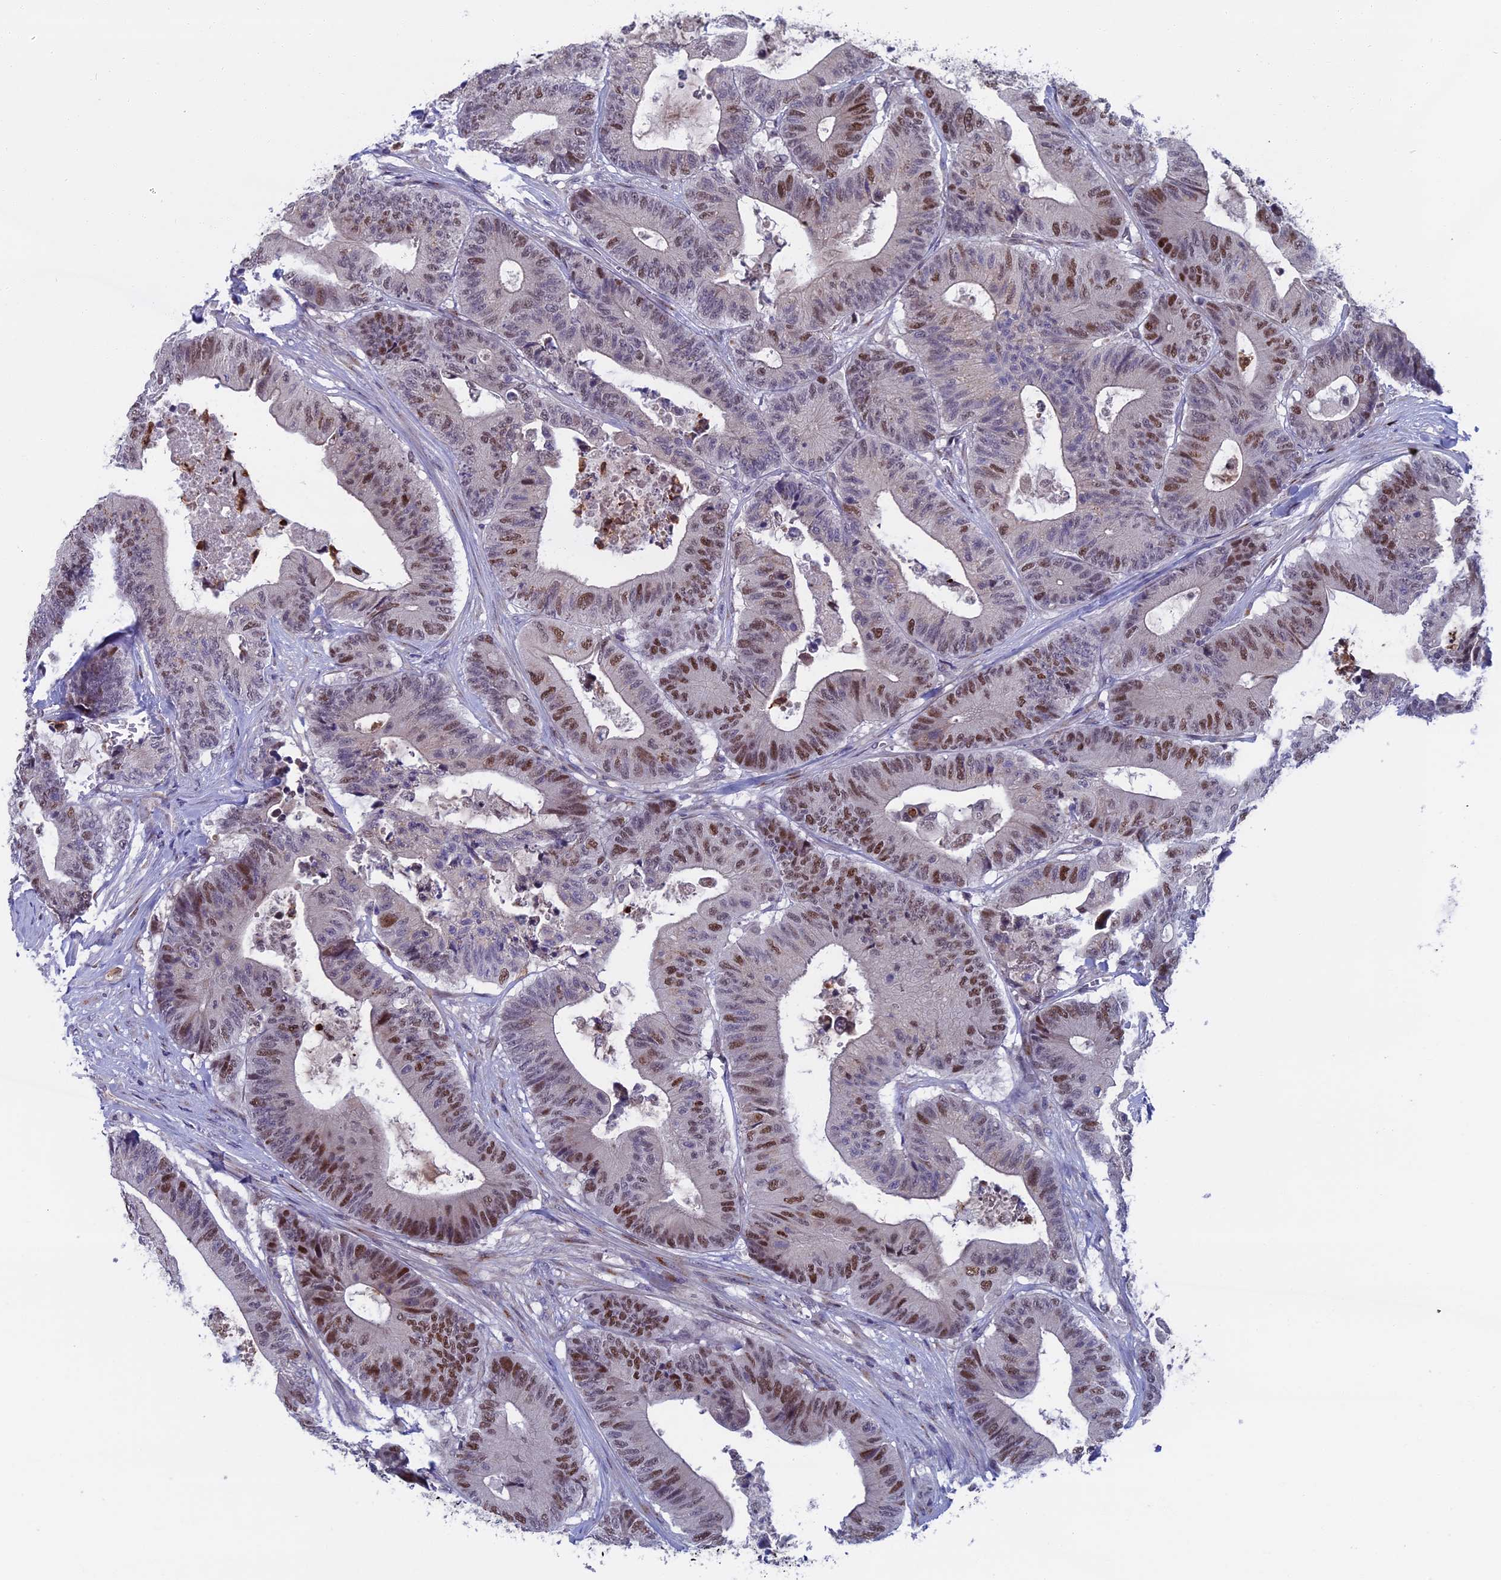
{"staining": {"intensity": "moderate", "quantity": "25%-75%", "location": "nuclear"}, "tissue": "colorectal cancer", "cell_type": "Tumor cells", "image_type": "cancer", "snomed": [{"axis": "morphology", "description": "Adenocarcinoma, NOS"}, {"axis": "topography", "description": "Colon"}], "caption": "This is an image of immunohistochemistry staining of colorectal adenocarcinoma, which shows moderate staining in the nuclear of tumor cells.", "gene": "LIG1", "patient": {"sex": "female", "age": 84}}